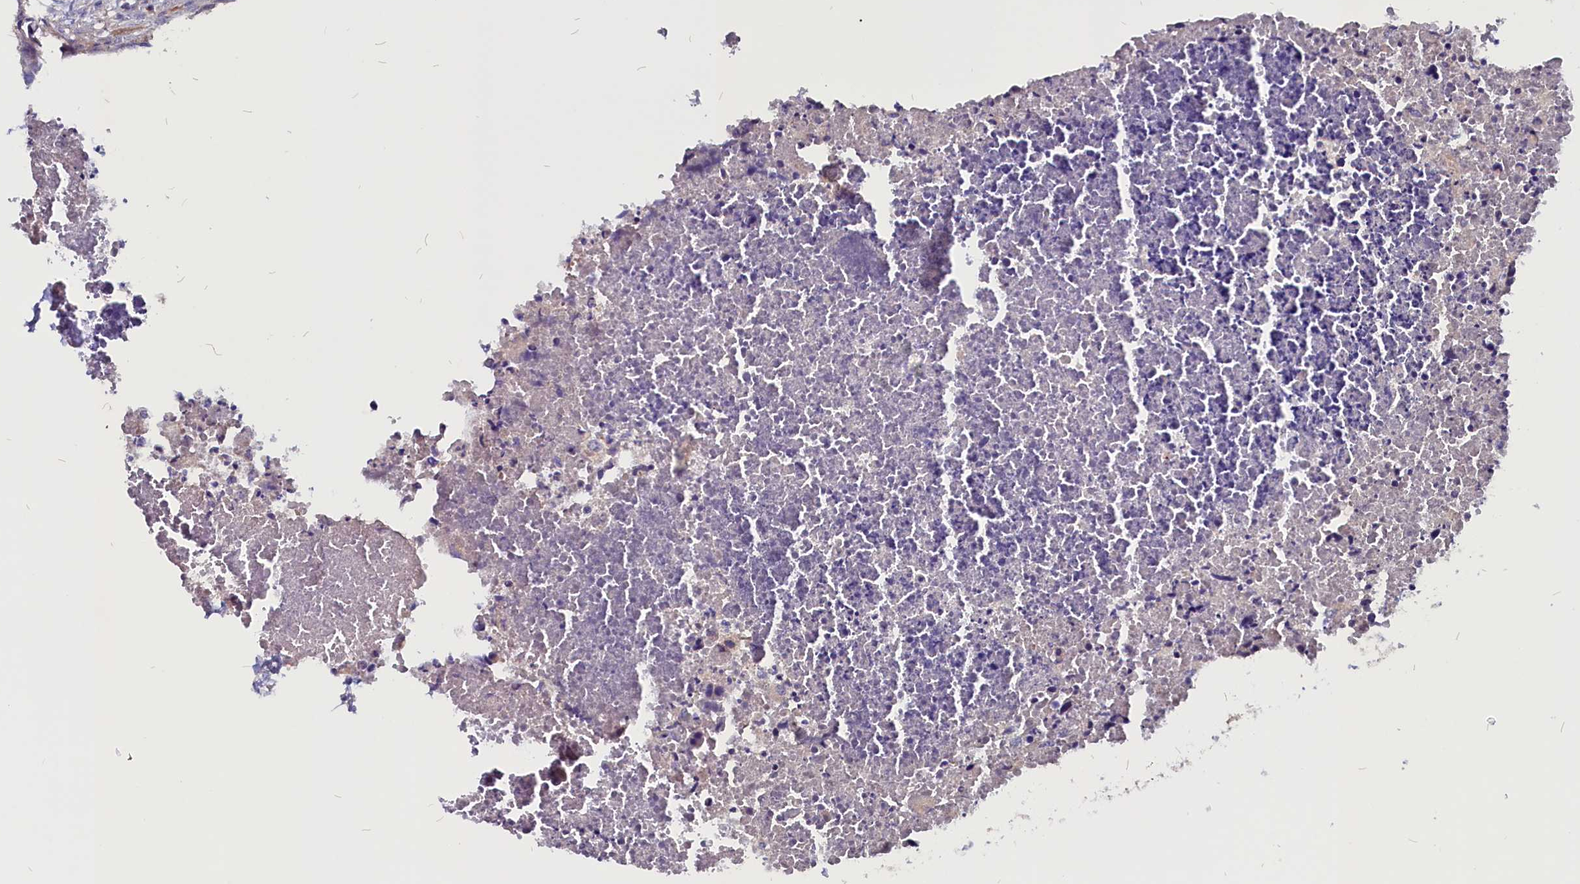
{"staining": {"intensity": "negative", "quantity": "none", "location": "none"}, "tissue": "colorectal cancer", "cell_type": "Tumor cells", "image_type": "cancer", "snomed": [{"axis": "morphology", "description": "Adenocarcinoma, NOS"}, {"axis": "topography", "description": "Colon"}], "caption": "Image shows no significant protein expression in tumor cells of colorectal cancer (adenocarcinoma). (IHC, brightfield microscopy, high magnification).", "gene": "CCBE1", "patient": {"sex": "female", "age": 57}}